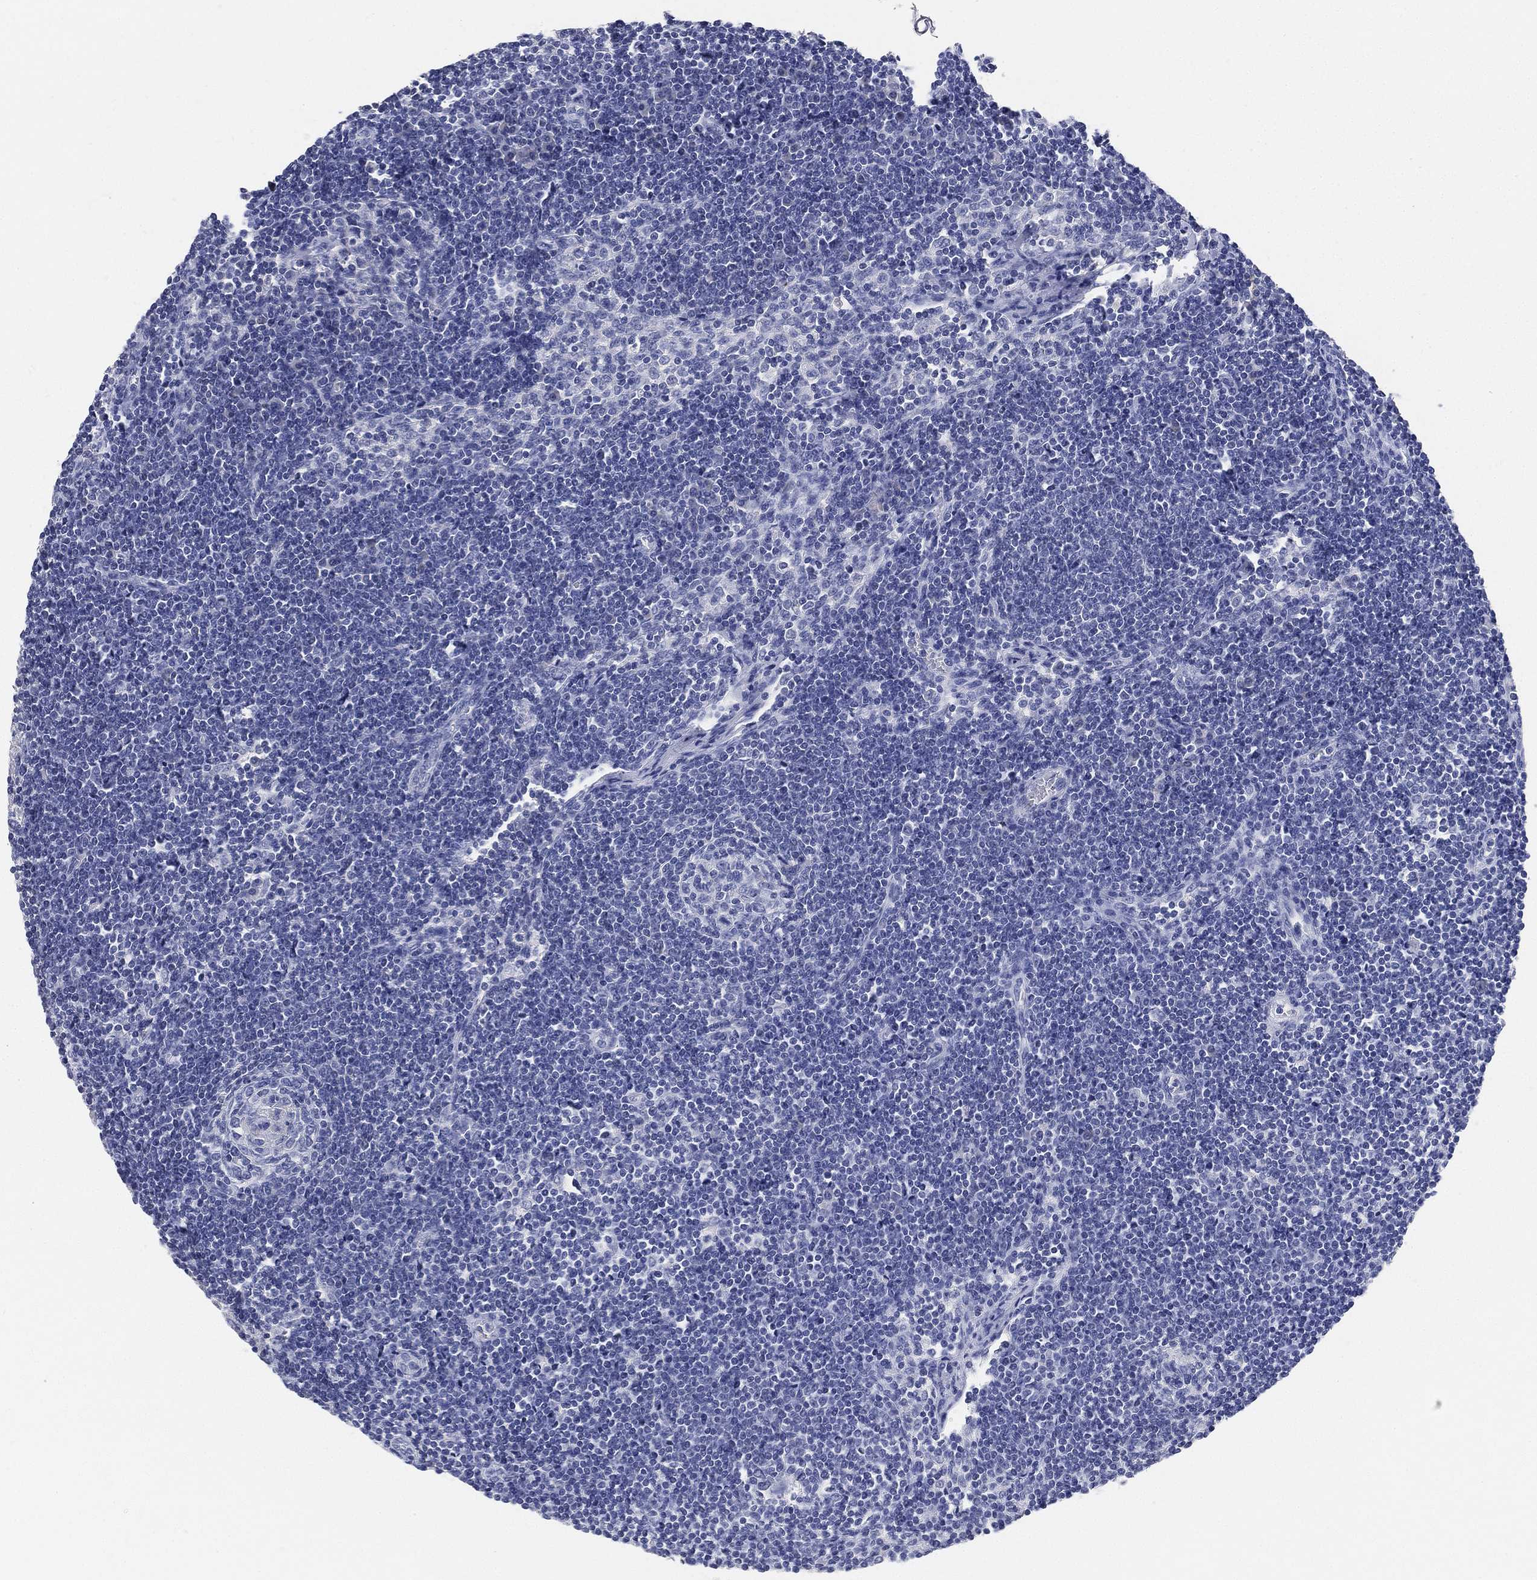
{"staining": {"intensity": "negative", "quantity": "none", "location": "none"}, "tissue": "lymph node", "cell_type": "Germinal center cells", "image_type": "normal", "snomed": [{"axis": "morphology", "description": "Normal tissue, NOS"}, {"axis": "morphology", "description": "Adenocarcinoma, NOS"}, {"axis": "topography", "description": "Lymph node"}, {"axis": "topography", "description": "Pancreas"}], "caption": "Germinal center cells are negative for protein expression in normal human lymph node. (DAB IHC with hematoxylin counter stain).", "gene": "IYD", "patient": {"sex": "female", "age": 58}}